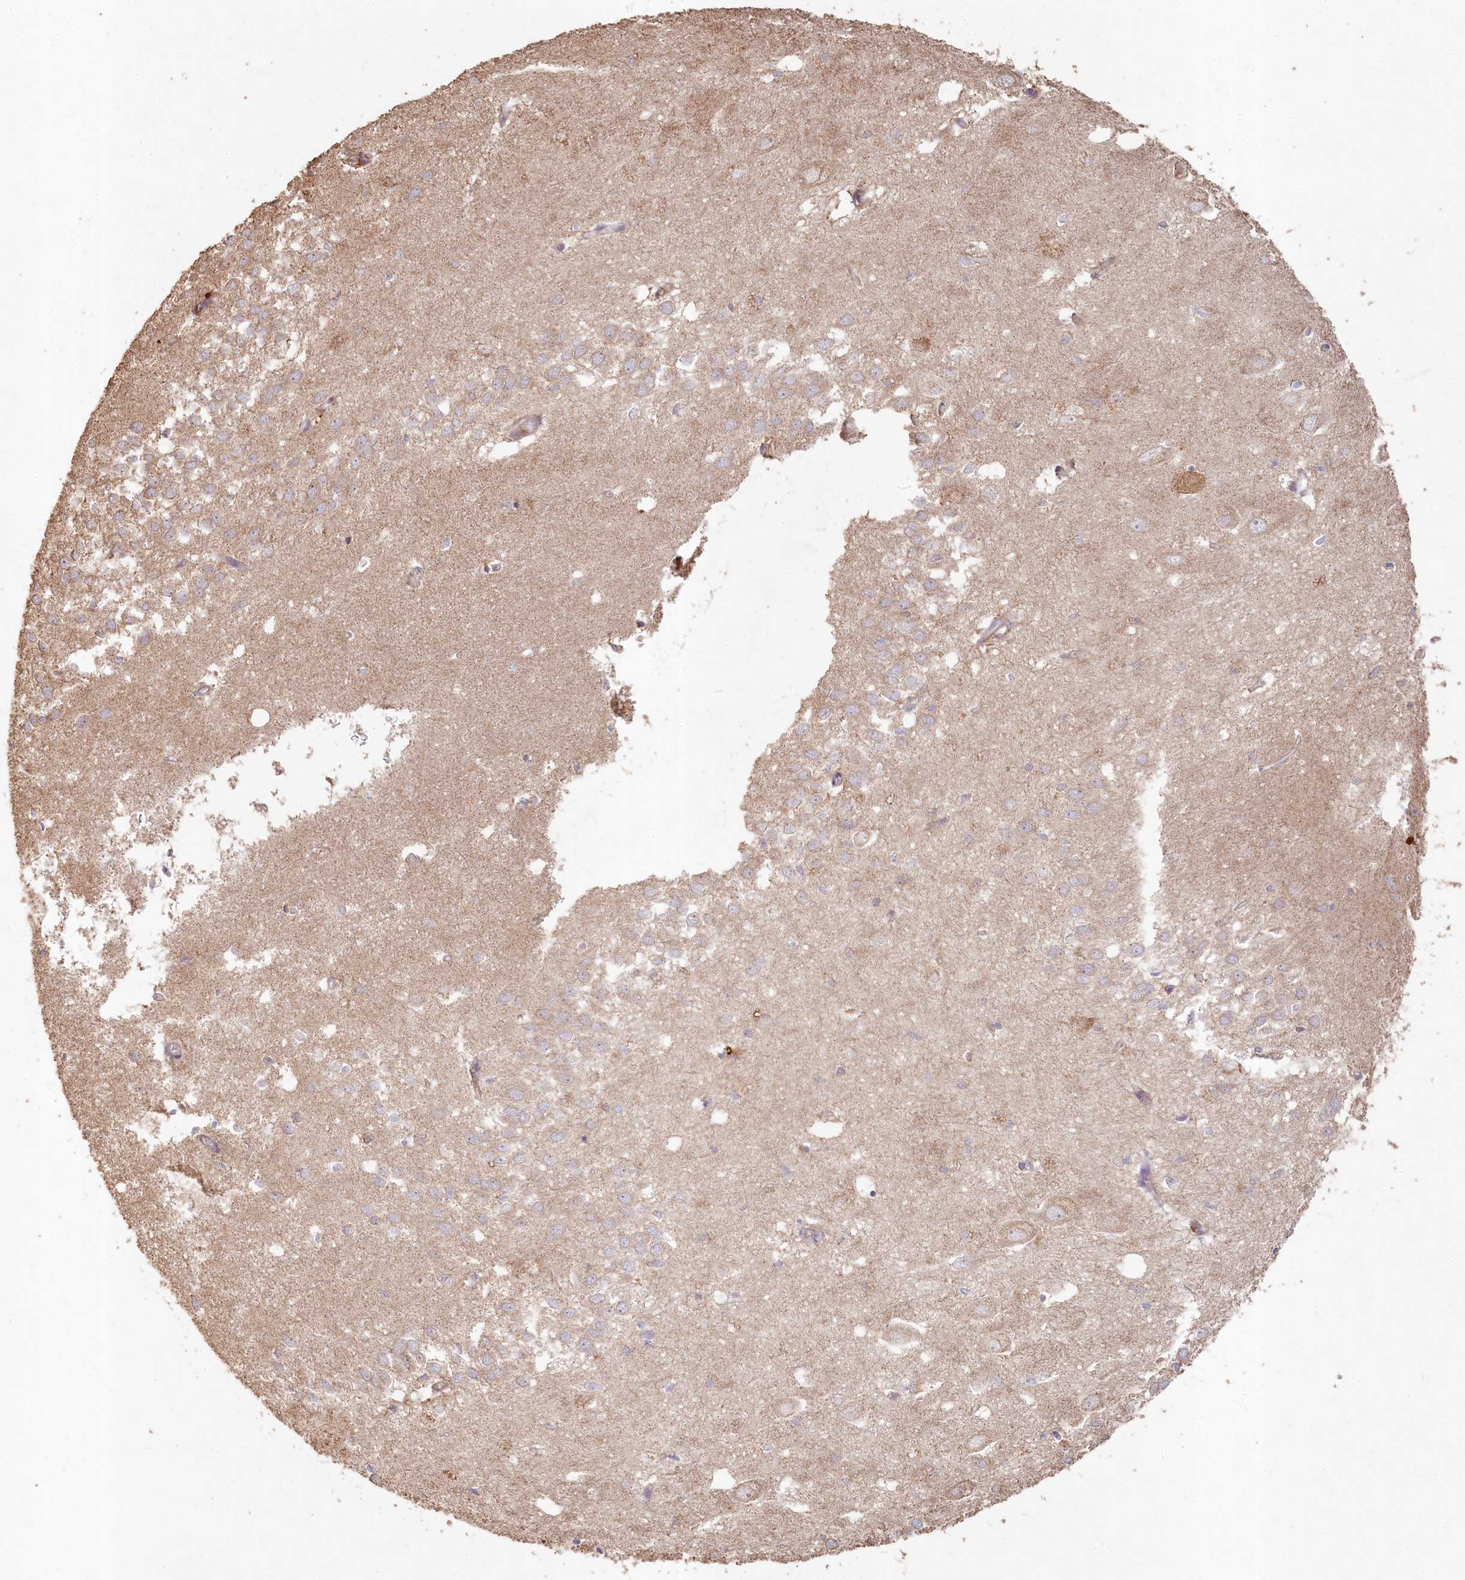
{"staining": {"intensity": "negative", "quantity": "none", "location": "none"}, "tissue": "hippocampus", "cell_type": "Glial cells", "image_type": "normal", "snomed": [{"axis": "morphology", "description": "Normal tissue, NOS"}, {"axis": "topography", "description": "Hippocampus"}], "caption": "Hippocampus was stained to show a protein in brown. There is no significant positivity in glial cells. (DAB (3,3'-diaminobenzidine) IHC with hematoxylin counter stain).", "gene": "HAL", "patient": {"sex": "female", "age": 64}}